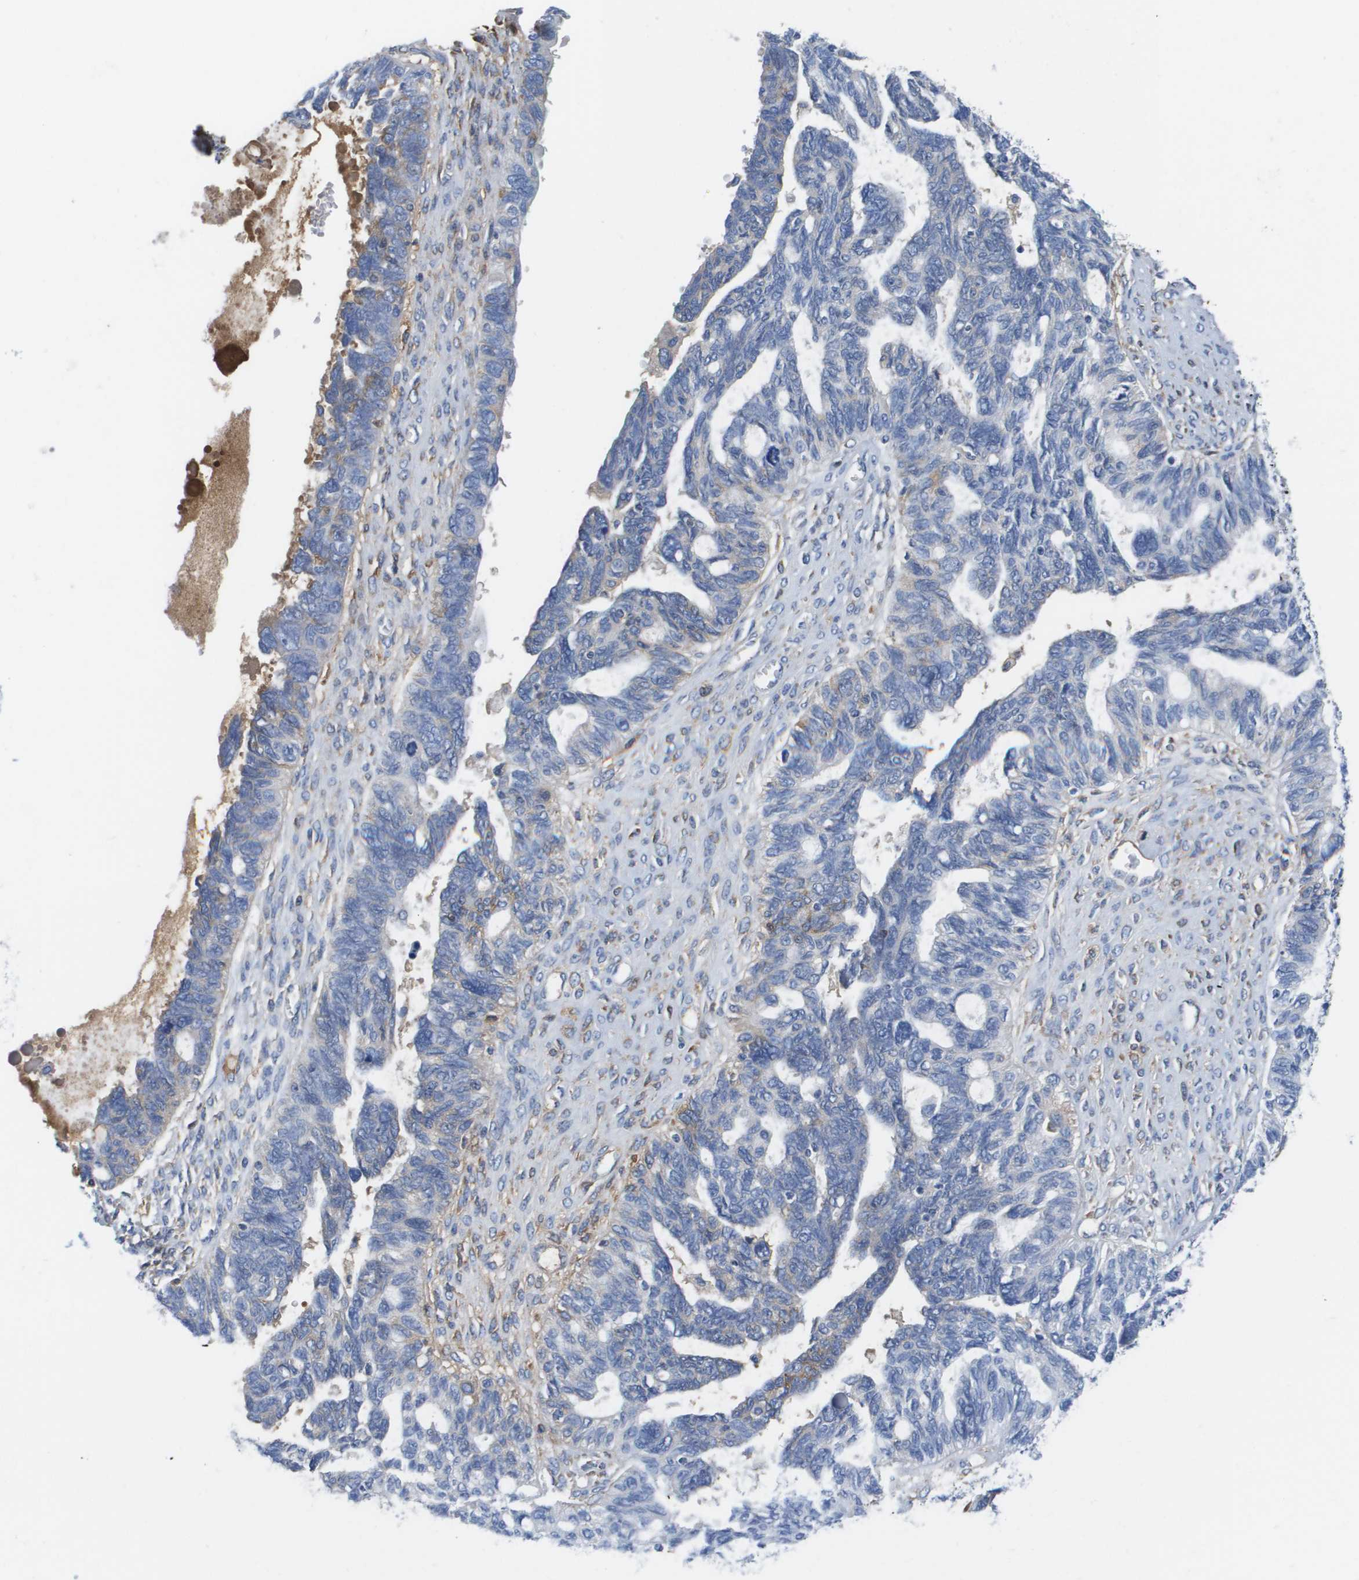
{"staining": {"intensity": "negative", "quantity": "none", "location": "none"}, "tissue": "ovarian cancer", "cell_type": "Tumor cells", "image_type": "cancer", "snomed": [{"axis": "morphology", "description": "Cystadenocarcinoma, serous, NOS"}, {"axis": "topography", "description": "Ovary"}], "caption": "Immunohistochemical staining of human ovarian cancer reveals no significant expression in tumor cells.", "gene": "APOA1", "patient": {"sex": "female", "age": 79}}